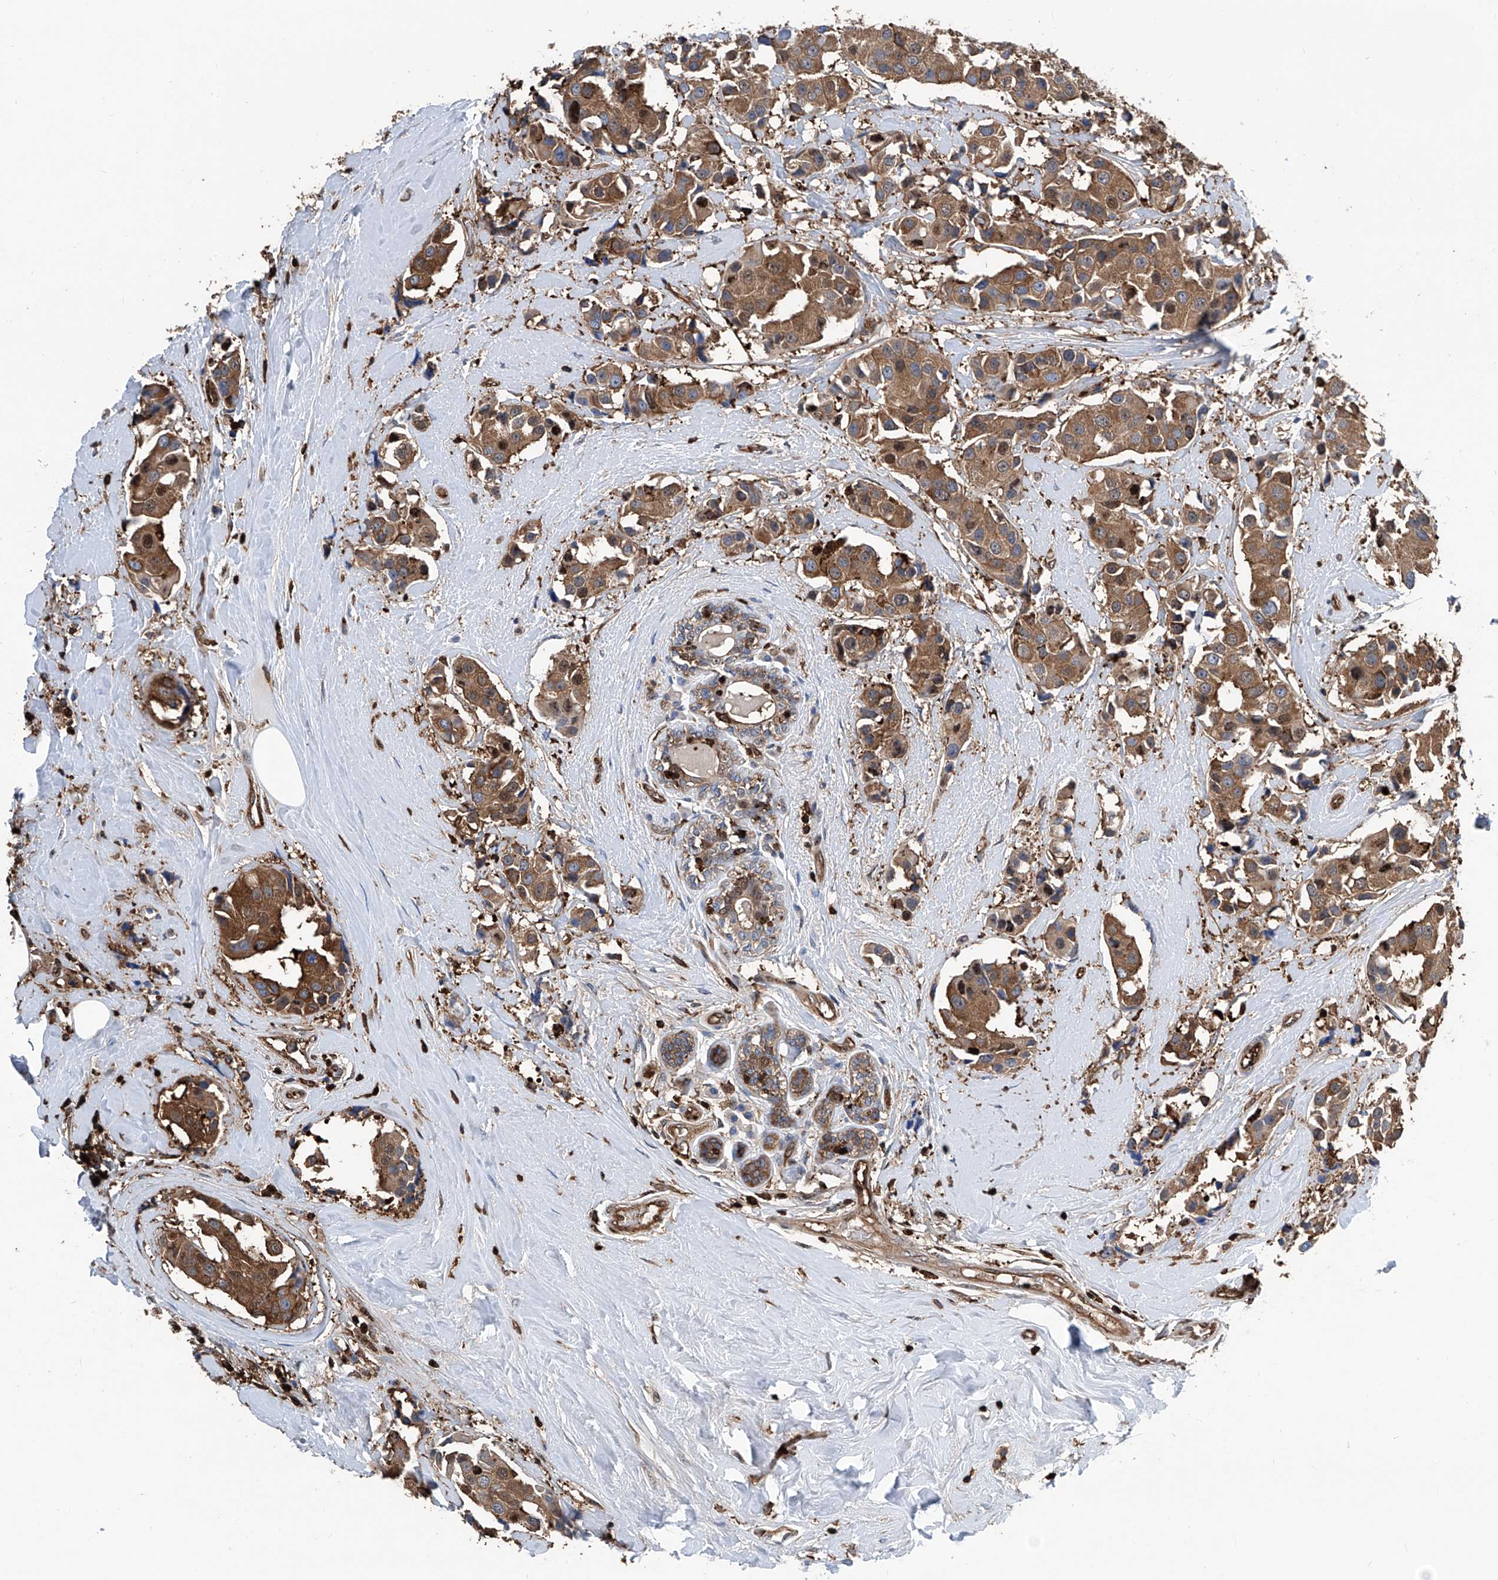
{"staining": {"intensity": "moderate", "quantity": ">75%", "location": "cytoplasmic/membranous"}, "tissue": "breast cancer", "cell_type": "Tumor cells", "image_type": "cancer", "snomed": [{"axis": "morphology", "description": "Normal tissue, NOS"}, {"axis": "morphology", "description": "Duct carcinoma"}, {"axis": "topography", "description": "Breast"}], "caption": "Immunohistochemical staining of human infiltrating ductal carcinoma (breast) displays medium levels of moderate cytoplasmic/membranous staining in approximately >75% of tumor cells.", "gene": "ZNF484", "patient": {"sex": "female", "age": 39}}